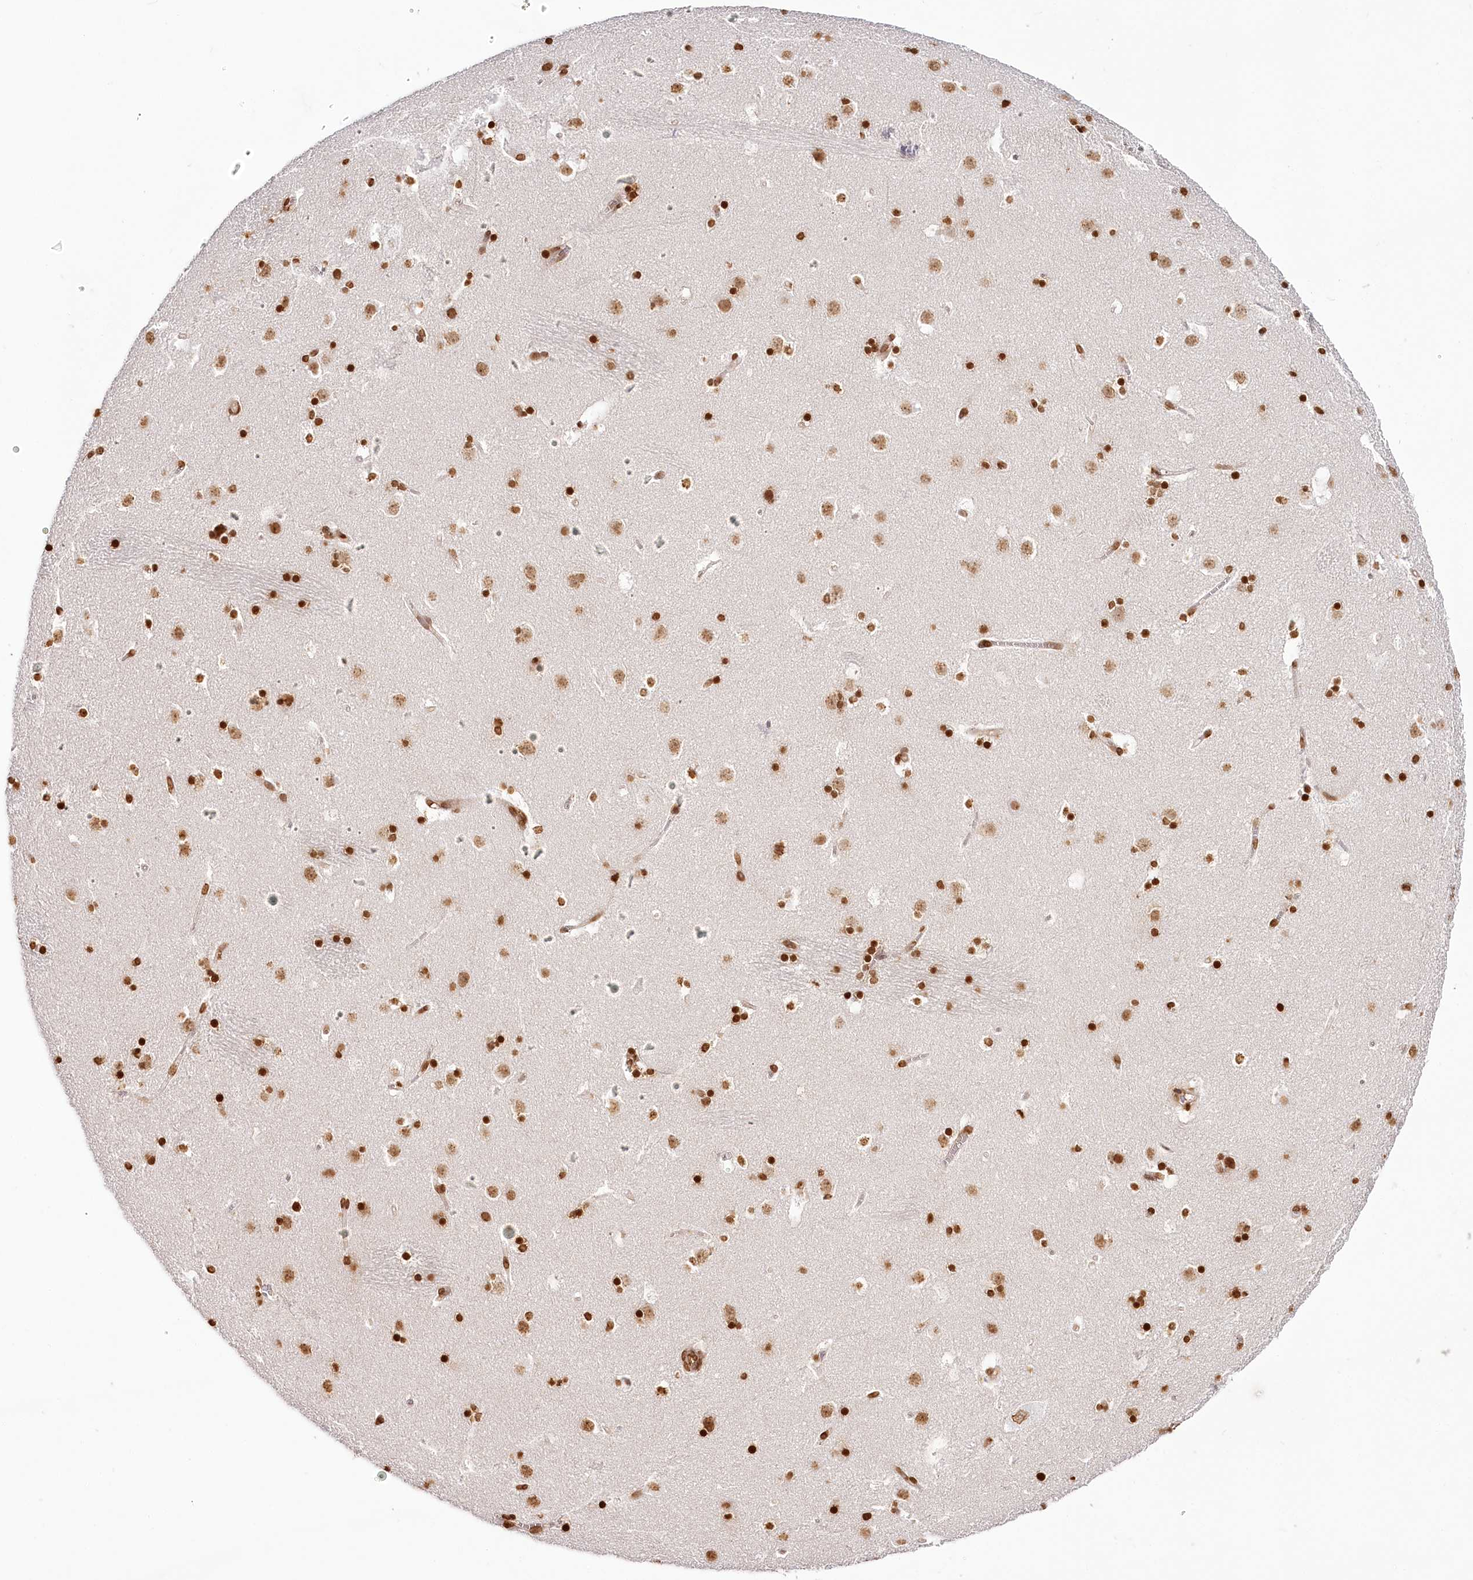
{"staining": {"intensity": "strong", "quantity": ">75%", "location": "nuclear"}, "tissue": "caudate", "cell_type": "Glial cells", "image_type": "normal", "snomed": [{"axis": "morphology", "description": "Normal tissue, NOS"}, {"axis": "topography", "description": "Lateral ventricle wall"}], "caption": "Immunohistochemical staining of unremarkable human caudate shows strong nuclear protein staining in approximately >75% of glial cells. (Stains: DAB in brown, nuclei in blue, Microscopy: brightfield microscopy at high magnification).", "gene": "FAM13A", "patient": {"sex": "male", "age": 45}}